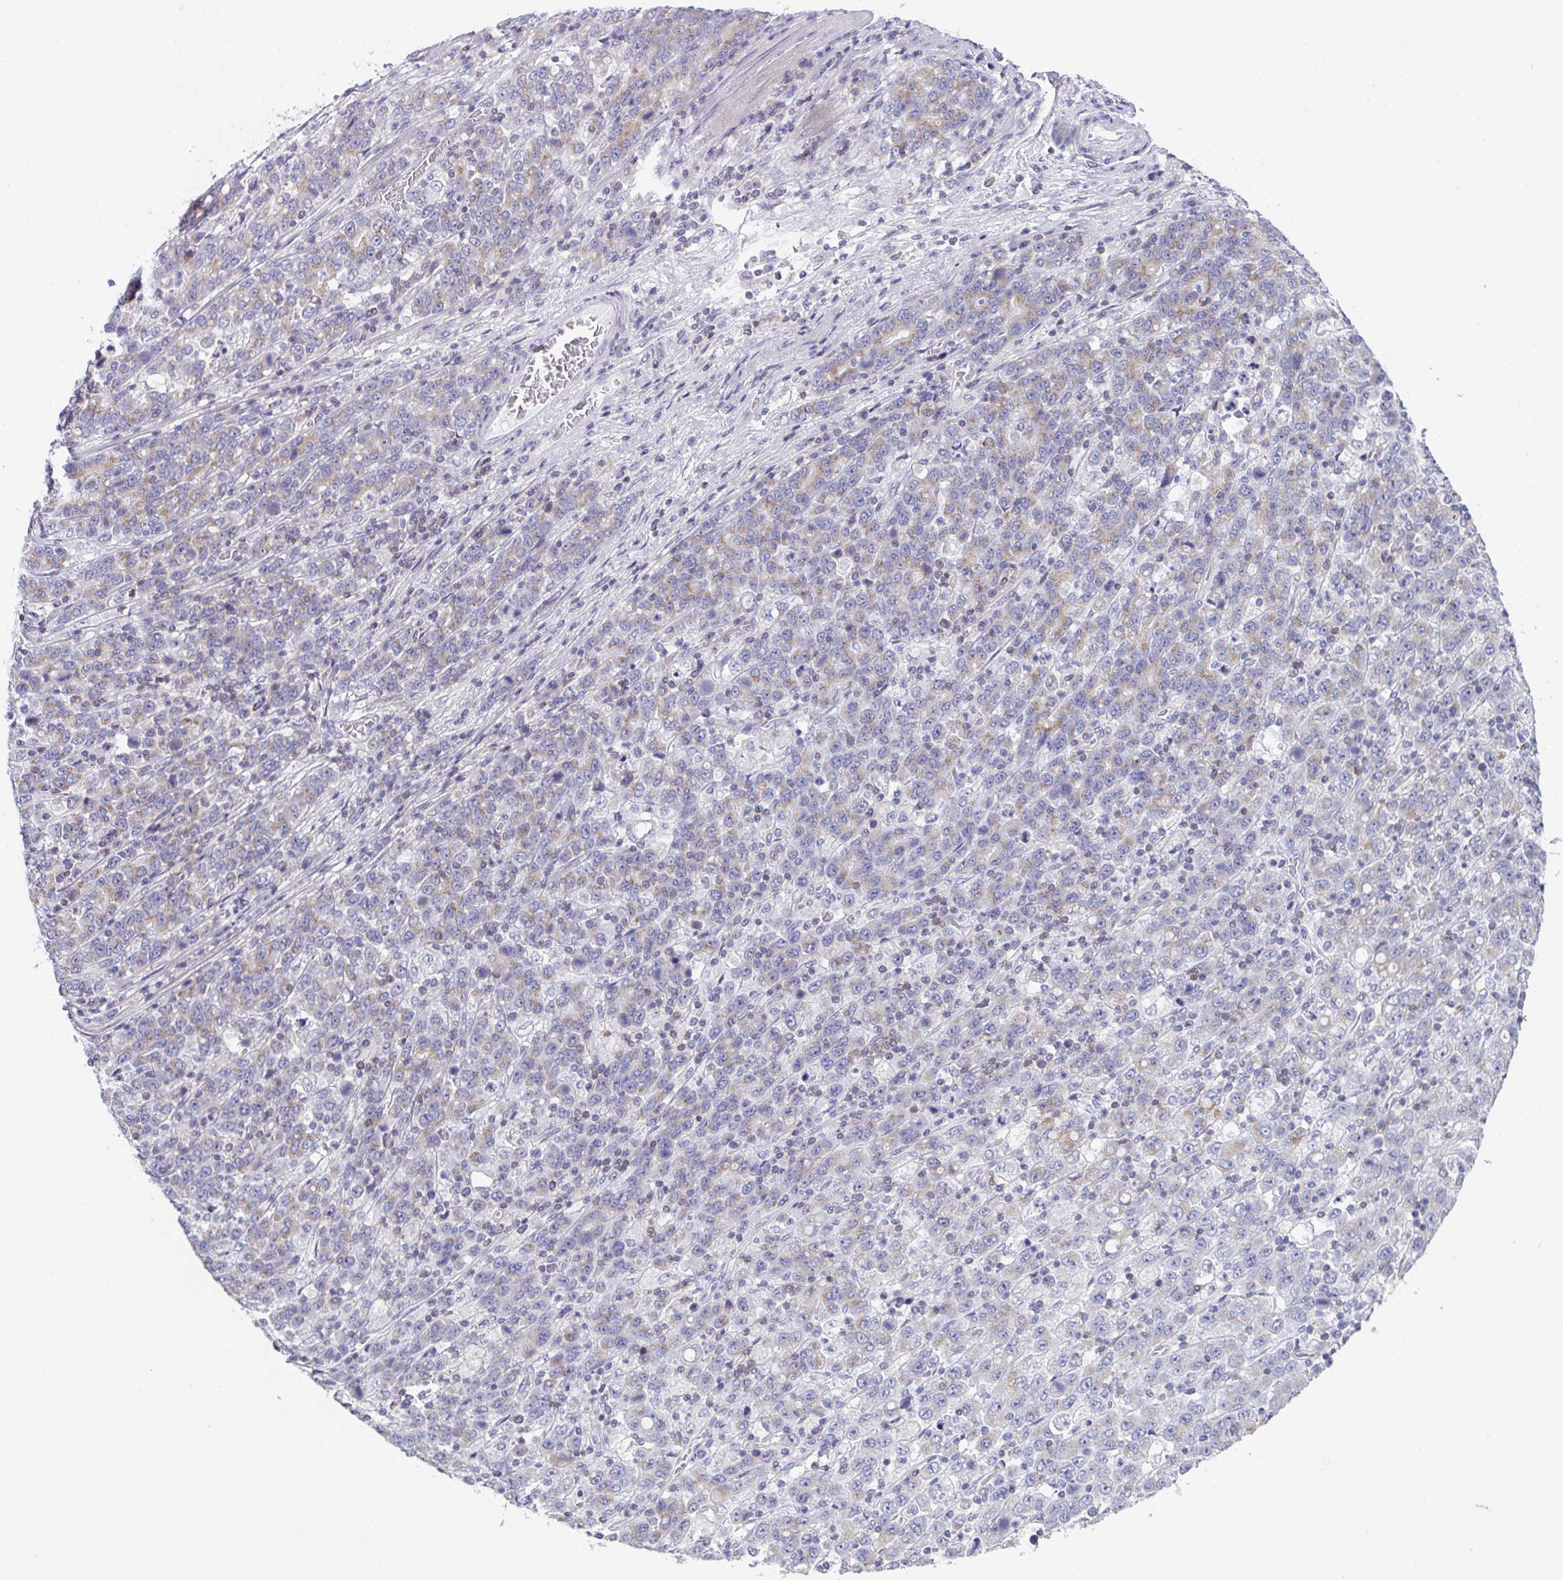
{"staining": {"intensity": "weak", "quantity": "<25%", "location": "cytoplasmic/membranous"}, "tissue": "stomach cancer", "cell_type": "Tumor cells", "image_type": "cancer", "snomed": [{"axis": "morphology", "description": "Adenocarcinoma, NOS"}, {"axis": "topography", "description": "Stomach, upper"}], "caption": "A photomicrograph of stomach adenocarcinoma stained for a protein exhibits no brown staining in tumor cells.", "gene": "MIA3", "patient": {"sex": "male", "age": 69}}